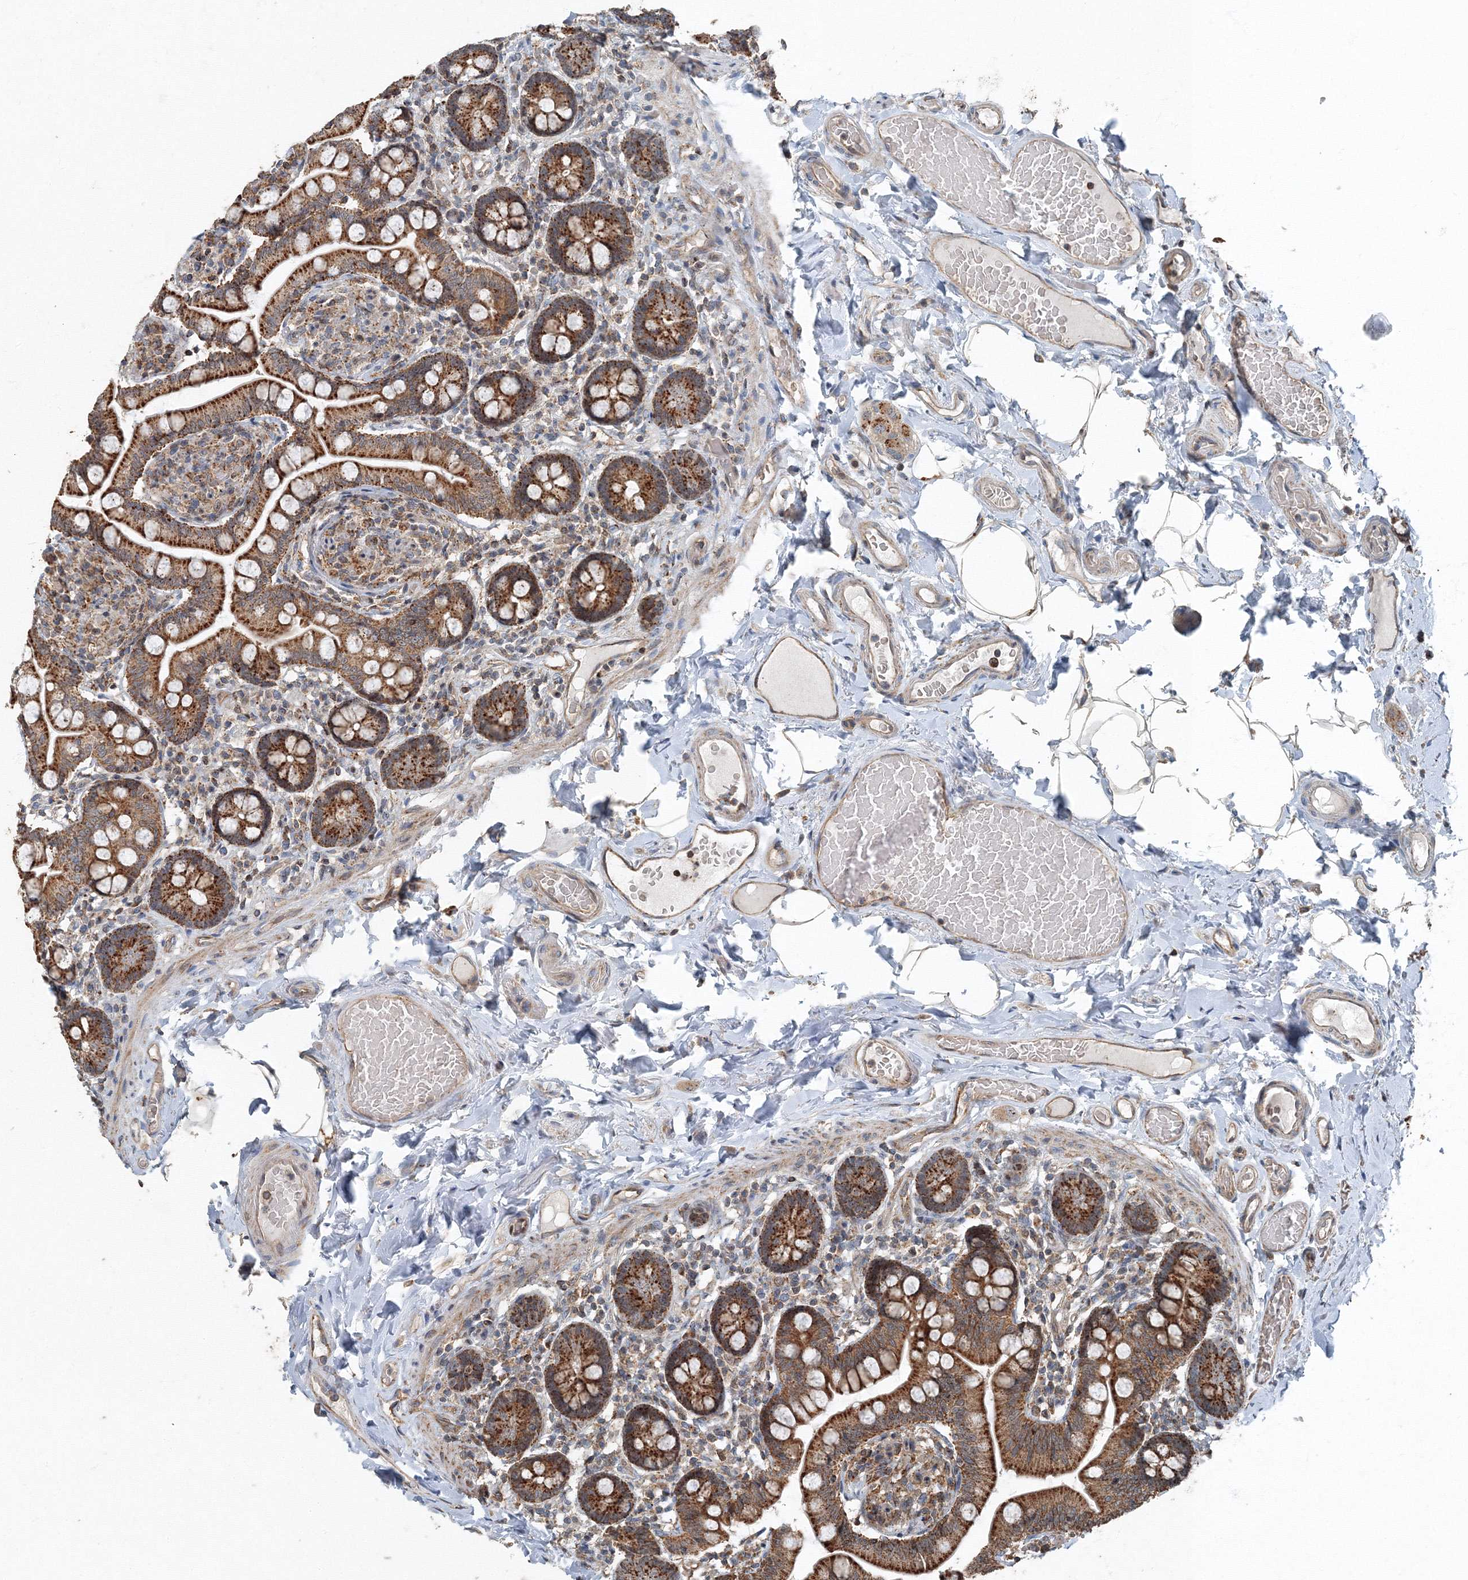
{"staining": {"intensity": "strong", "quantity": ">75%", "location": "cytoplasmic/membranous"}, "tissue": "small intestine", "cell_type": "Glandular cells", "image_type": "normal", "snomed": [{"axis": "morphology", "description": "Normal tissue, NOS"}, {"axis": "topography", "description": "Small intestine"}], "caption": "About >75% of glandular cells in unremarkable small intestine display strong cytoplasmic/membranous protein expression as visualized by brown immunohistochemical staining.", "gene": "AASDH", "patient": {"sex": "female", "age": 64}}